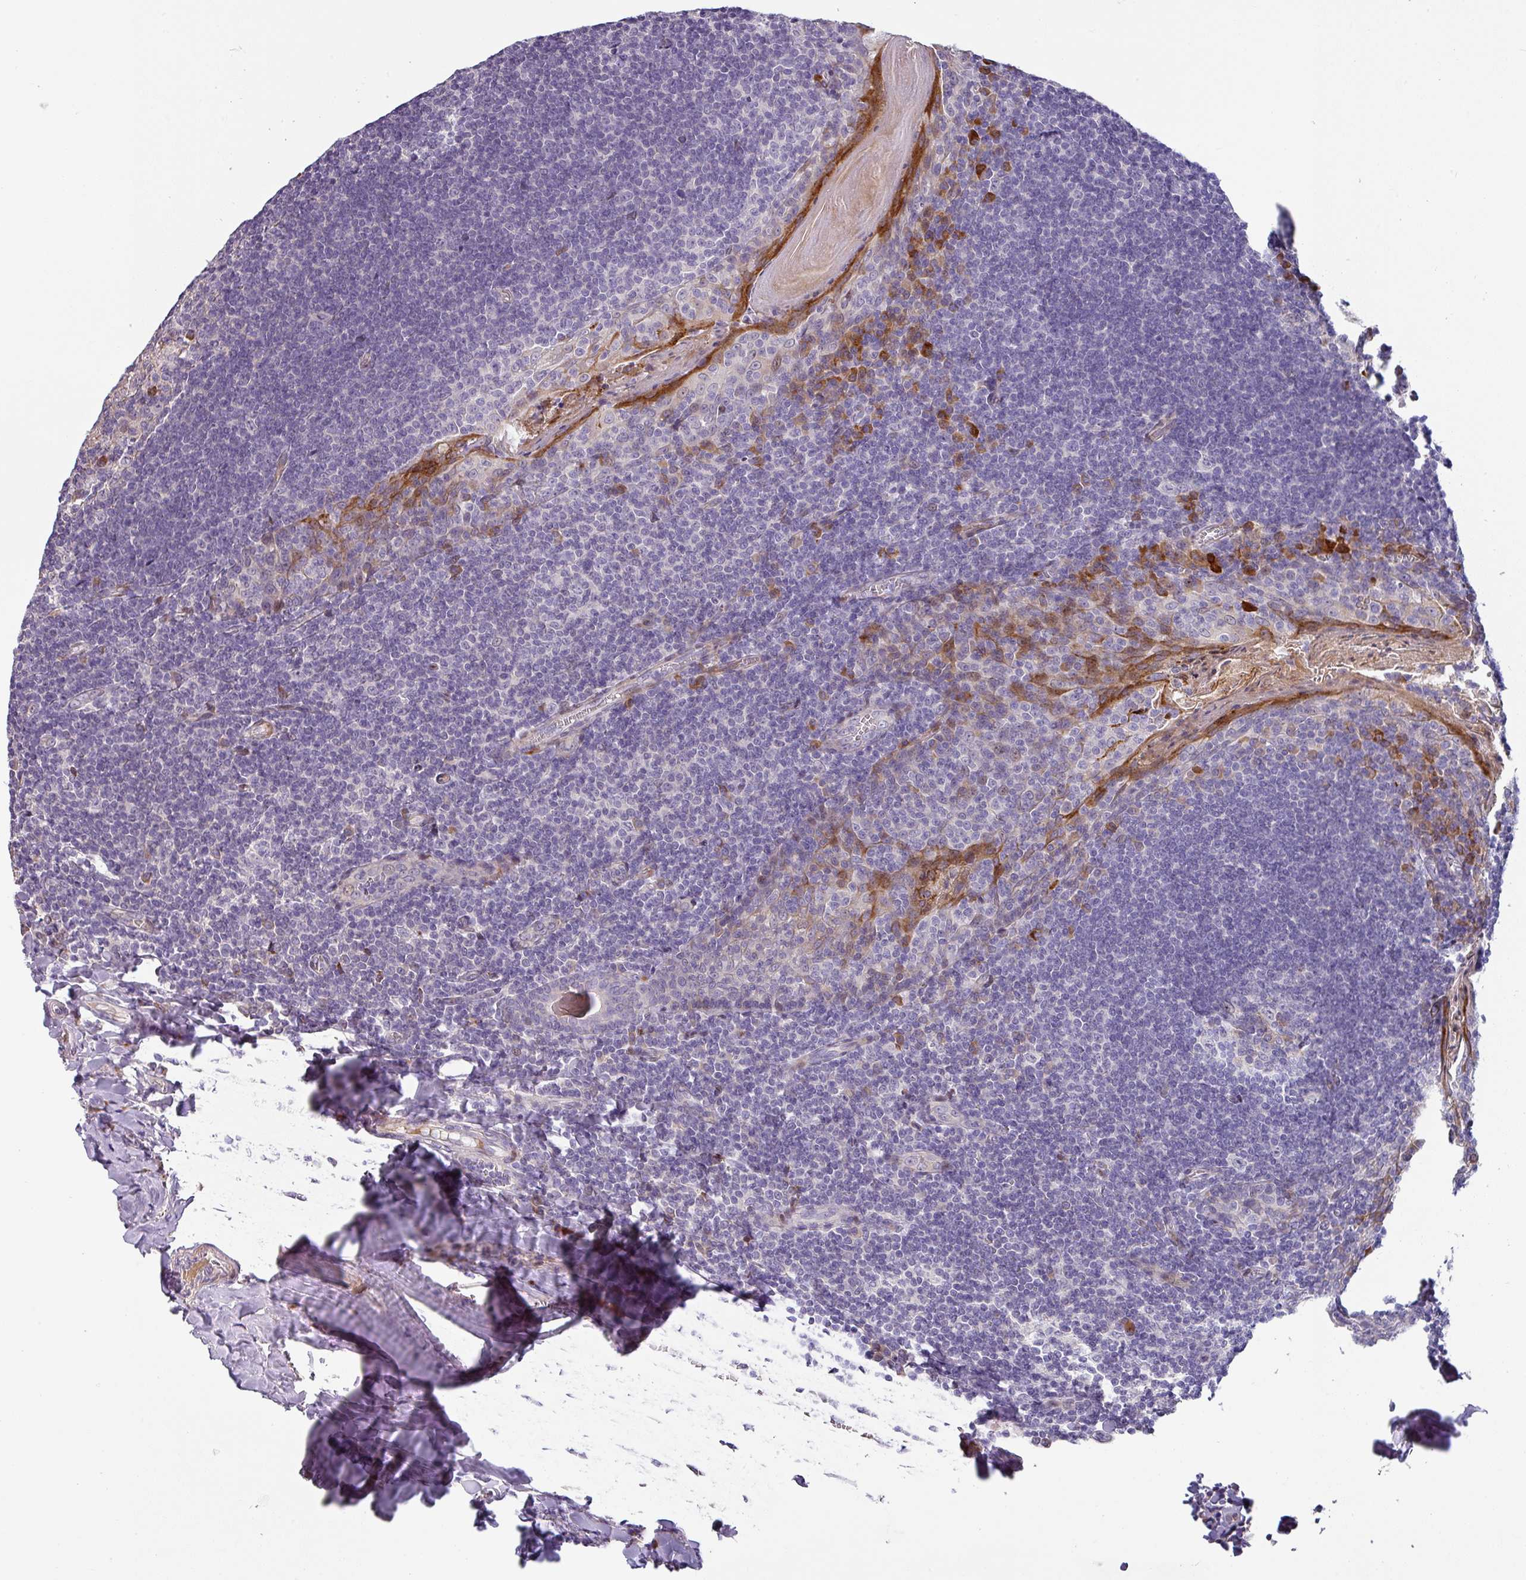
{"staining": {"intensity": "moderate", "quantity": "<25%", "location": "cytoplasmic/membranous"}, "tissue": "tonsil", "cell_type": "Germinal center cells", "image_type": "normal", "snomed": [{"axis": "morphology", "description": "Normal tissue, NOS"}, {"axis": "topography", "description": "Tonsil"}], "caption": "This is an image of immunohistochemistry (IHC) staining of normal tonsil, which shows moderate staining in the cytoplasmic/membranous of germinal center cells.", "gene": "KLHL3", "patient": {"sex": "male", "age": 27}}